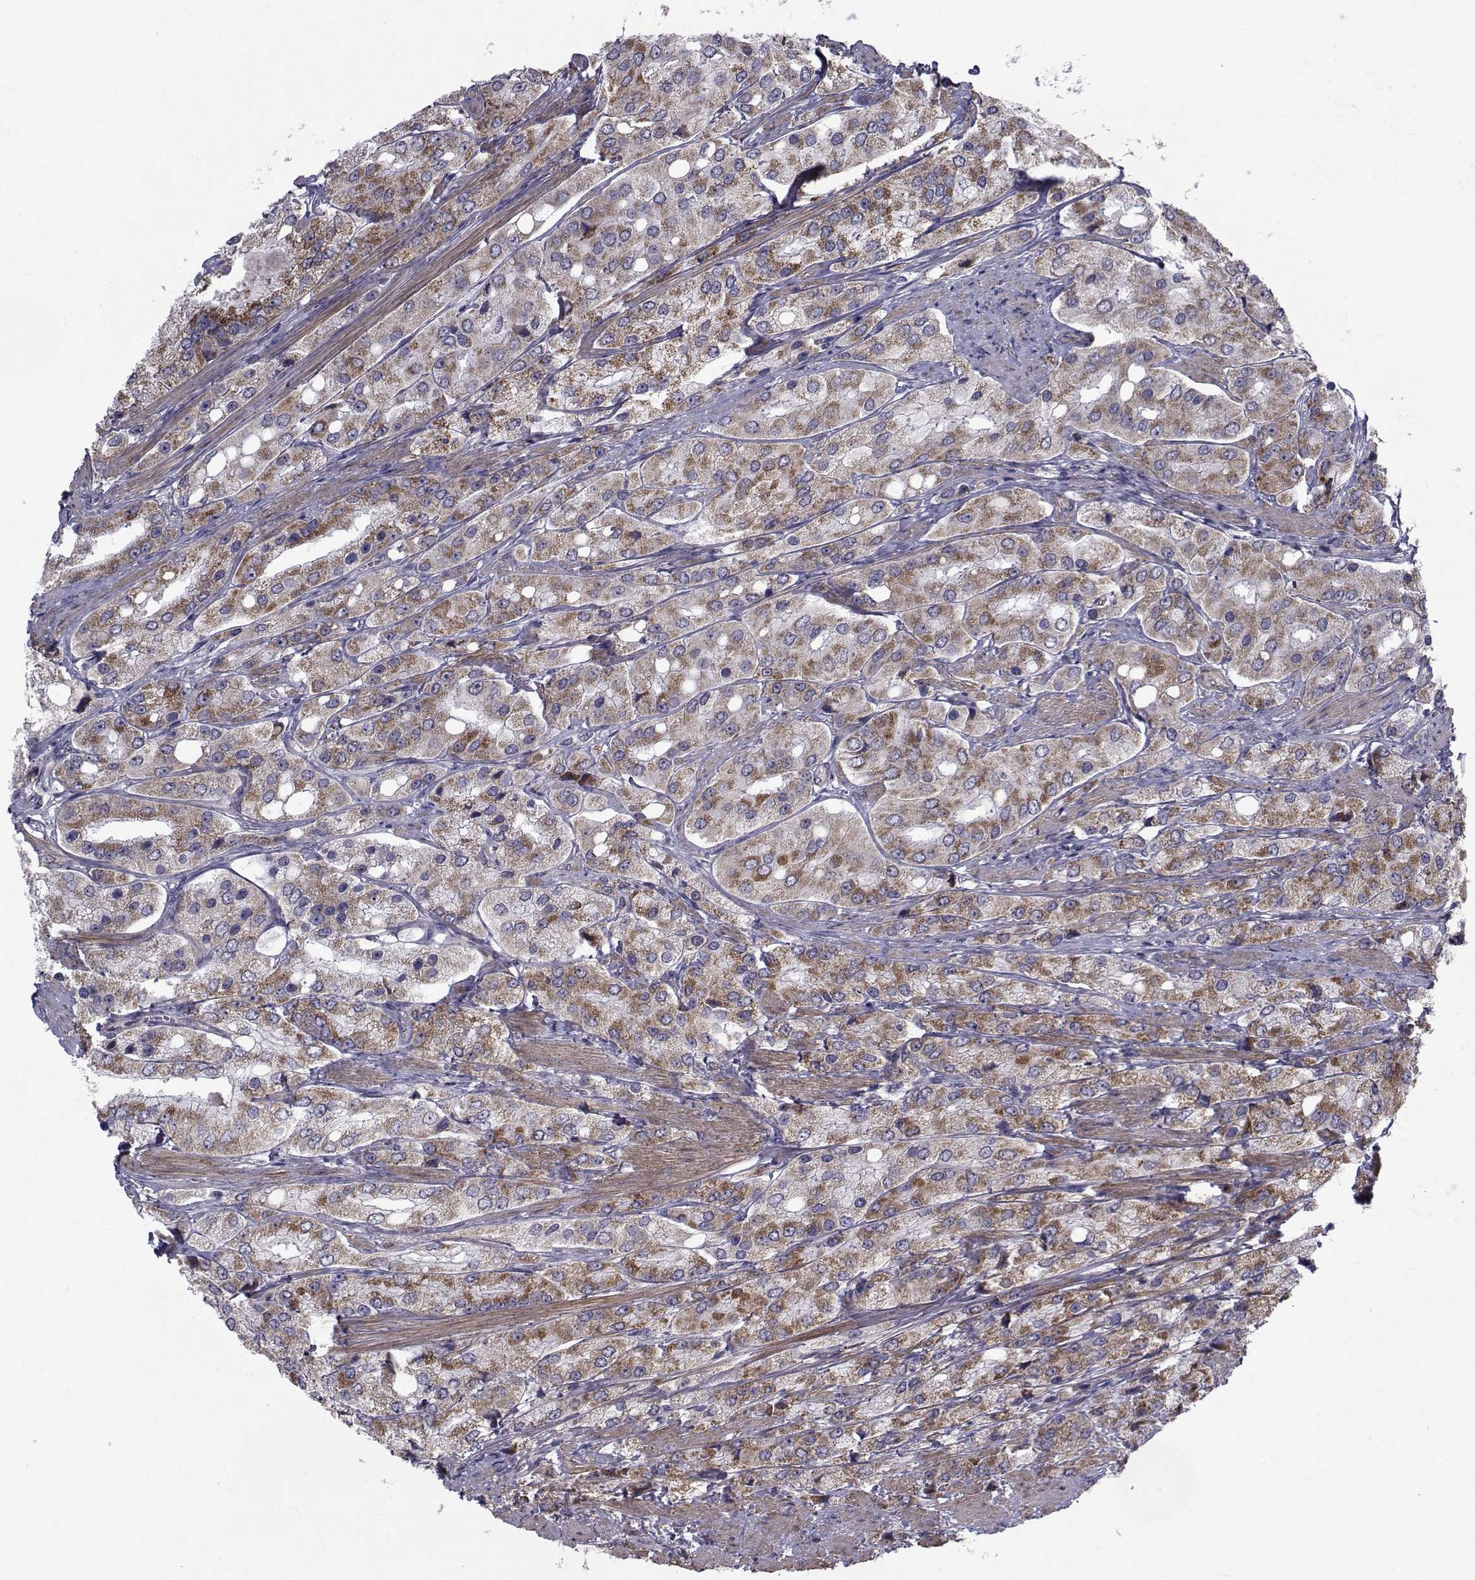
{"staining": {"intensity": "moderate", "quantity": "<25%", "location": "cytoplasmic/membranous"}, "tissue": "prostate cancer", "cell_type": "Tumor cells", "image_type": "cancer", "snomed": [{"axis": "morphology", "description": "Adenocarcinoma, Low grade"}, {"axis": "topography", "description": "Prostate"}], "caption": "Immunohistochemistry (DAB) staining of human prostate cancer (low-grade adenocarcinoma) shows moderate cytoplasmic/membranous protein positivity in about <25% of tumor cells. The staining was performed using DAB to visualize the protein expression in brown, while the nuclei were stained in blue with hematoxylin (Magnification: 20x).", "gene": "CFAP74", "patient": {"sex": "male", "age": 69}}